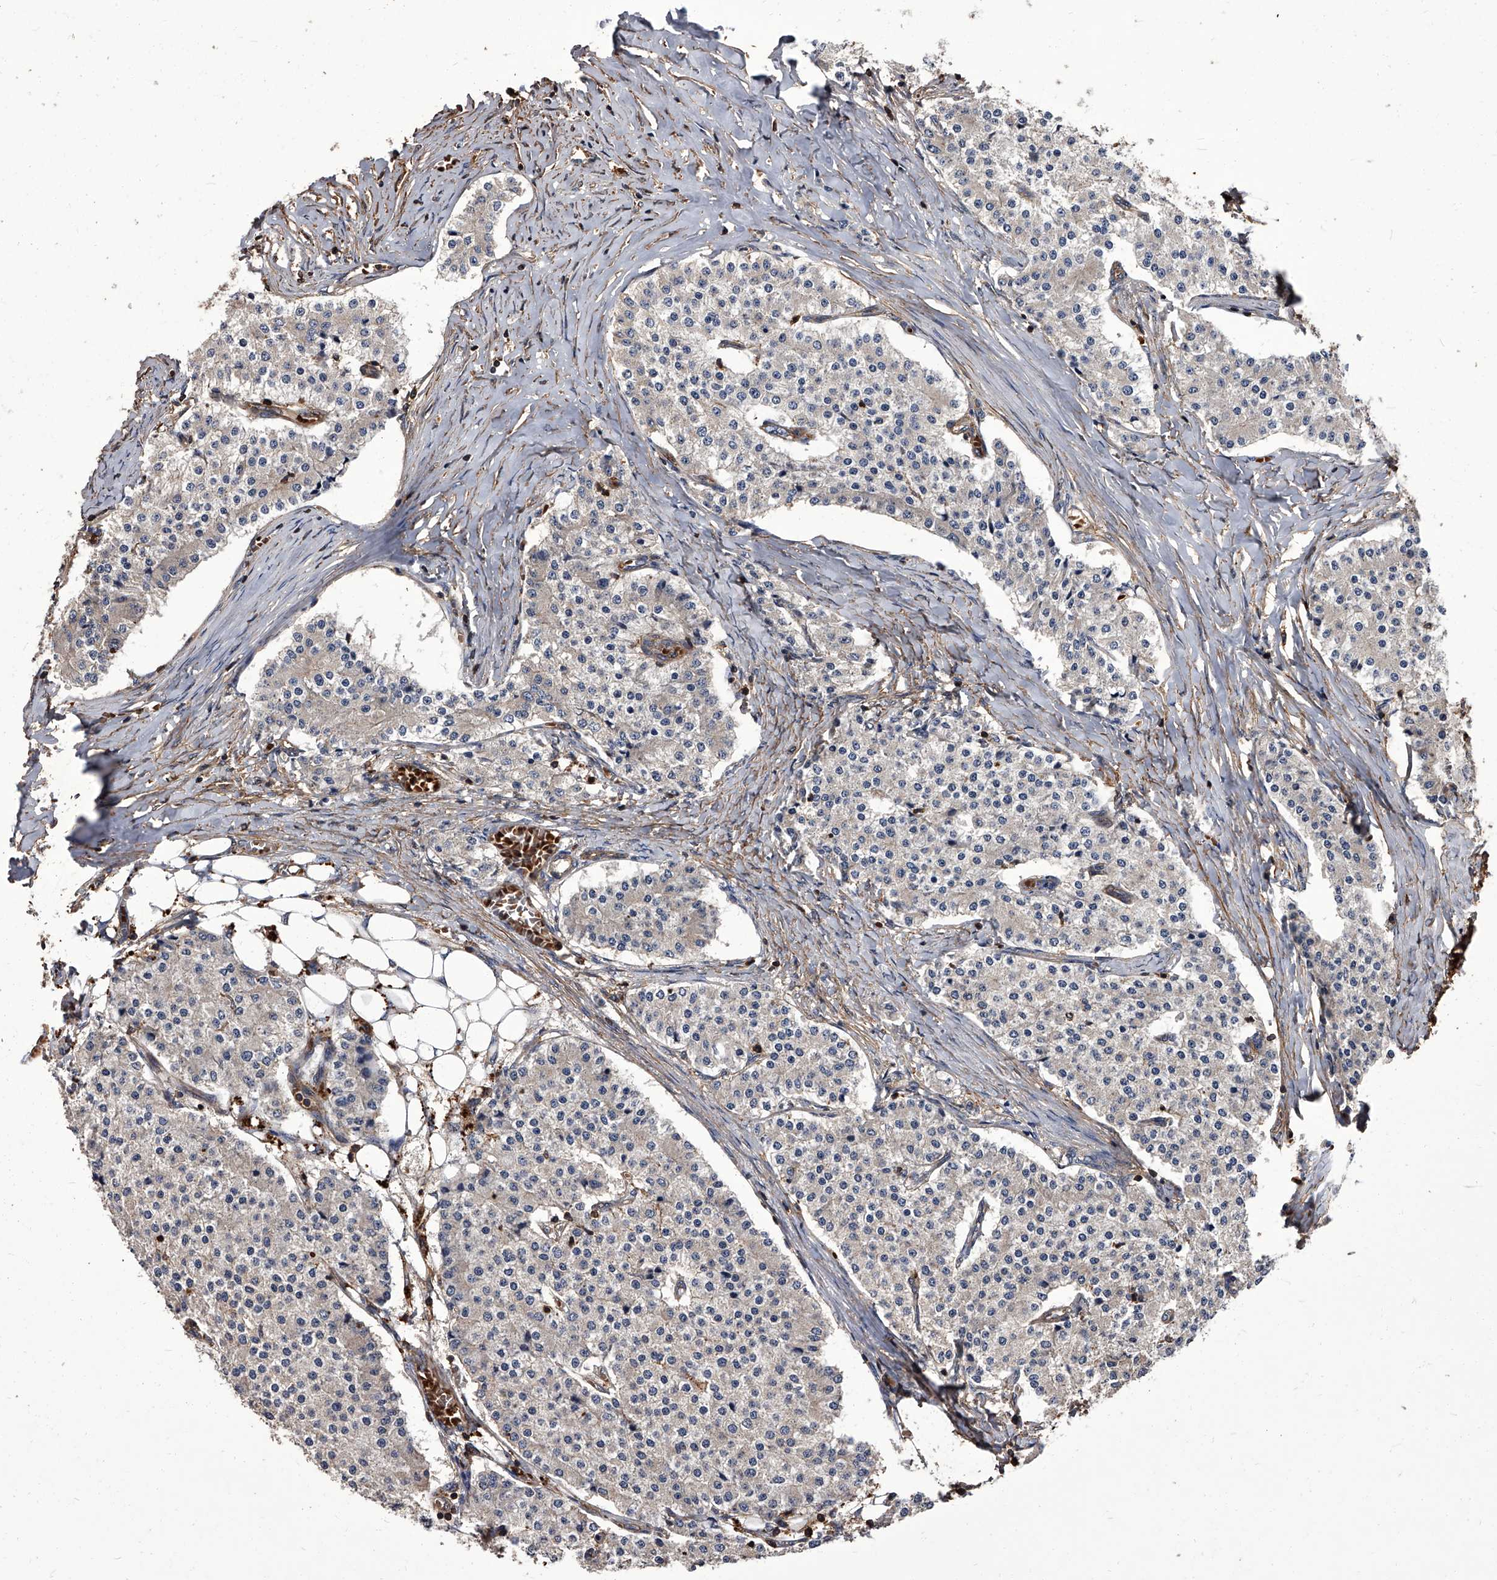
{"staining": {"intensity": "weak", "quantity": ">75%", "location": "cytoplasmic/membranous"}, "tissue": "carcinoid", "cell_type": "Tumor cells", "image_type": "cancer", "snomed": [{"axis": "morphology", "description": "Carcinoid, malignant, NOS"}, {"axis": "topography", "description": "Colon"}], "caption": "Tumor cells exhibit low levels of weak cytoplasmic/membranous expression in about >75% of cells in malignant carcinoid.", "gene": "STK36", "patient": {"sex": "female", "age": 52}}